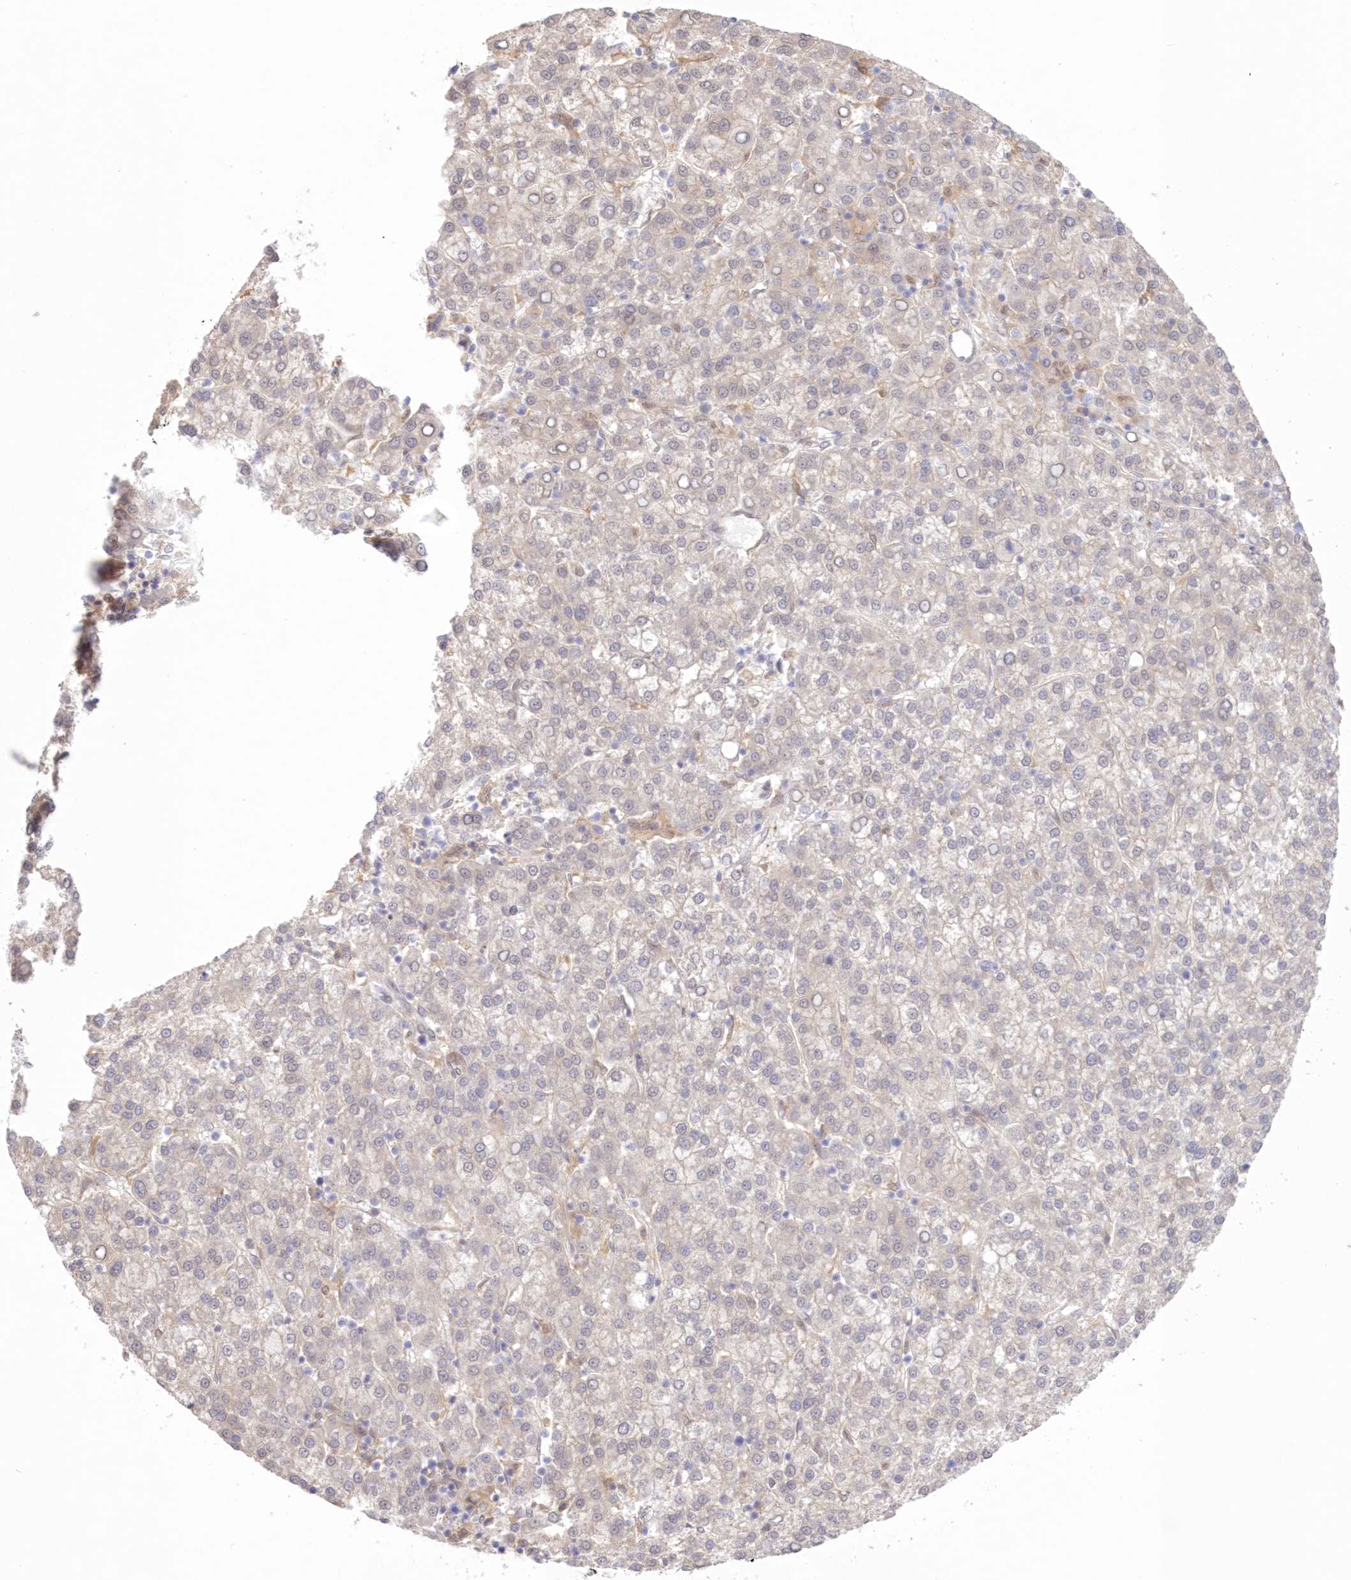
{"staining": {"intensity": "negative", "quantity": "none", "location": "none"}, "tissue": "liver cancer", "cell_type": "Tumor cells", "image_type": "cancer", "snomed": [{"axis": "morphology", "description": "Carcinoma, Hepatocellular, NOS"}, {"axis": "topography", "description": "Liver"}], "caption": "This is an immunohistochemistry (IHC) histopathology image of human liver hepatocellular carcinoma. There is no positivity in tumor cells.", "gene": "RNPEP", "patient": {"sex": "female", "age": 58}}